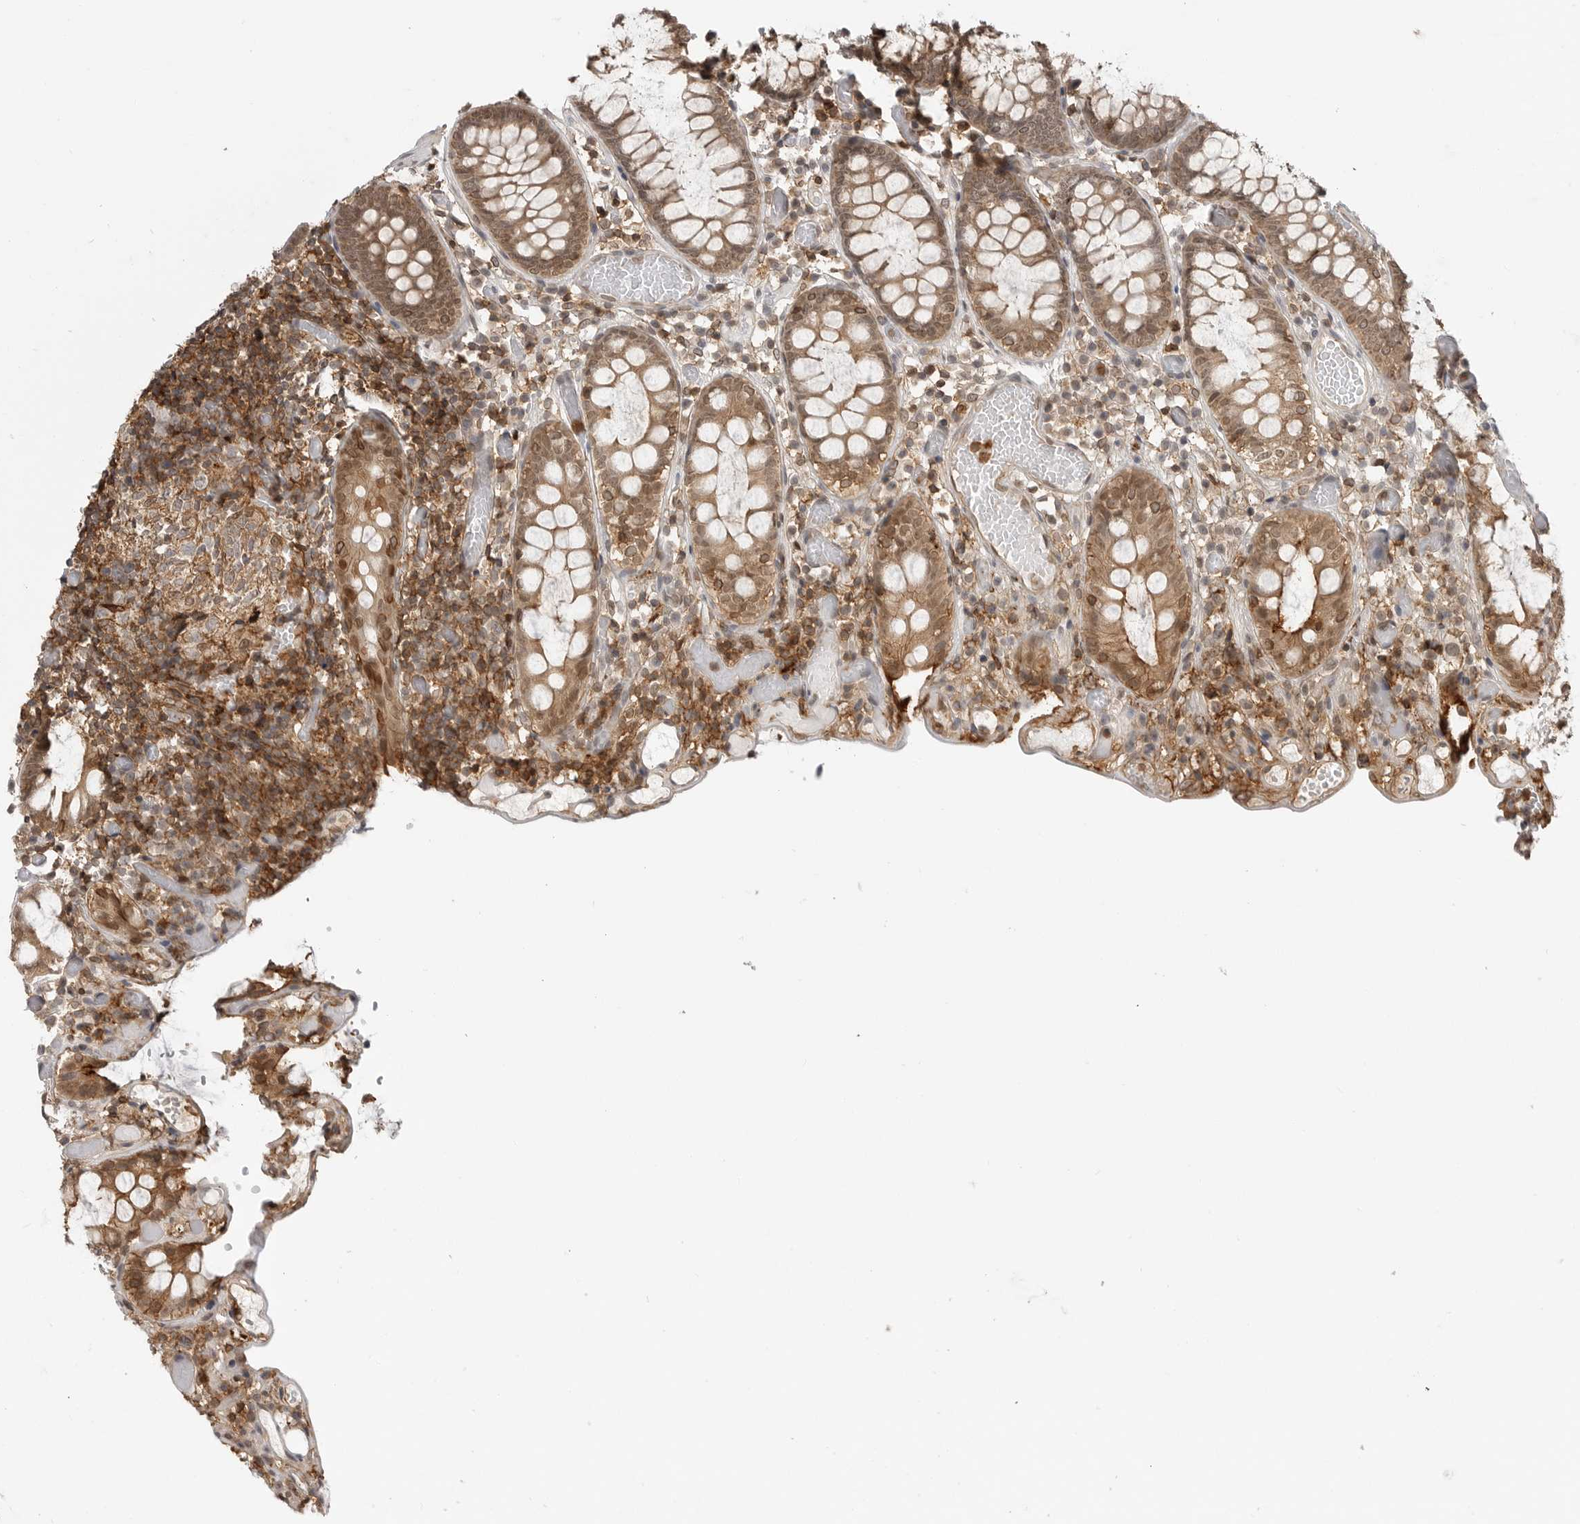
{"staining": {"intensity": "weak", "quantity": ">75%", "location": "nuclear"}, "tissue": "colon", "cell_type": "Endothelial cells", "image_type": "normal", "snomed": [{"axis": "morphology", "description": "Normal tissue, NOS"}, {"axis": "topography", "description": "Colon"}], "caption": "High-power microscopy captured an IHC photomicrograph of unremarkable colon, revealing weak nuclear staining in about >75% of endothelial cells.", "gene": "ANXA11", "patient": {"sex": "male", "age": 14}}